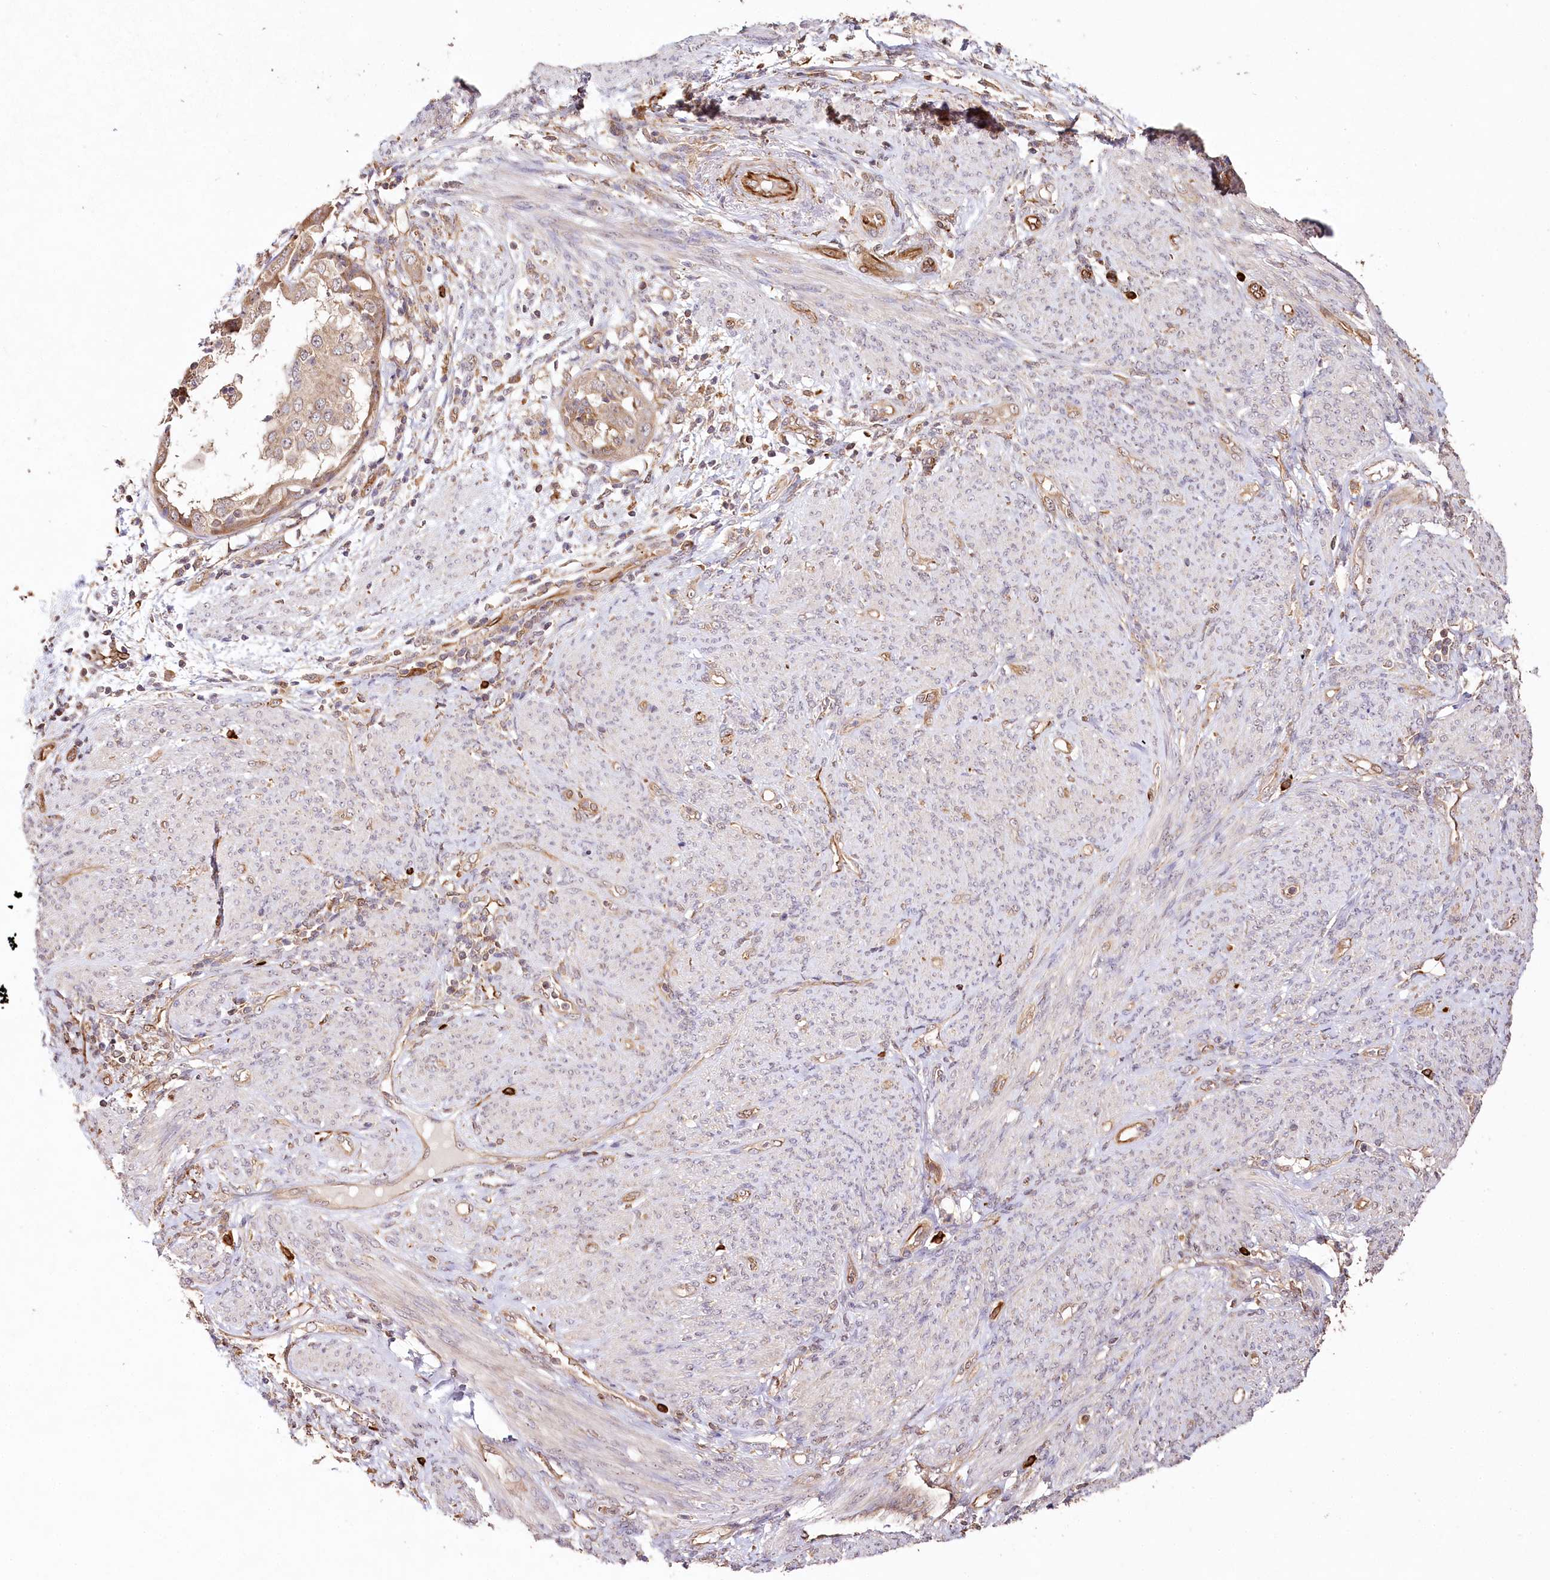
{"staining": {"intensity": "moderate", "quantity": ">75%", "location": "cytoplasmic/membranous"}, "tissue": "endometrial cancer", "cell_type": "Tumor cells", "image_type": "cancer", "snomed": [{"axis": "morphology", "description": "Adenocarcinoma, NOS"}, {"axis": "topography", "description": "Endometrium"}], "caption": "This photomicrograph reveals immunohistochemistry (IHC) staining of human endometrial cancer, with medium moderate cytoplasmic/membranous staining in about >75% of tumor cells.", "gene": "DMXL1", "patient": {"sex": "female", "age": 85}}